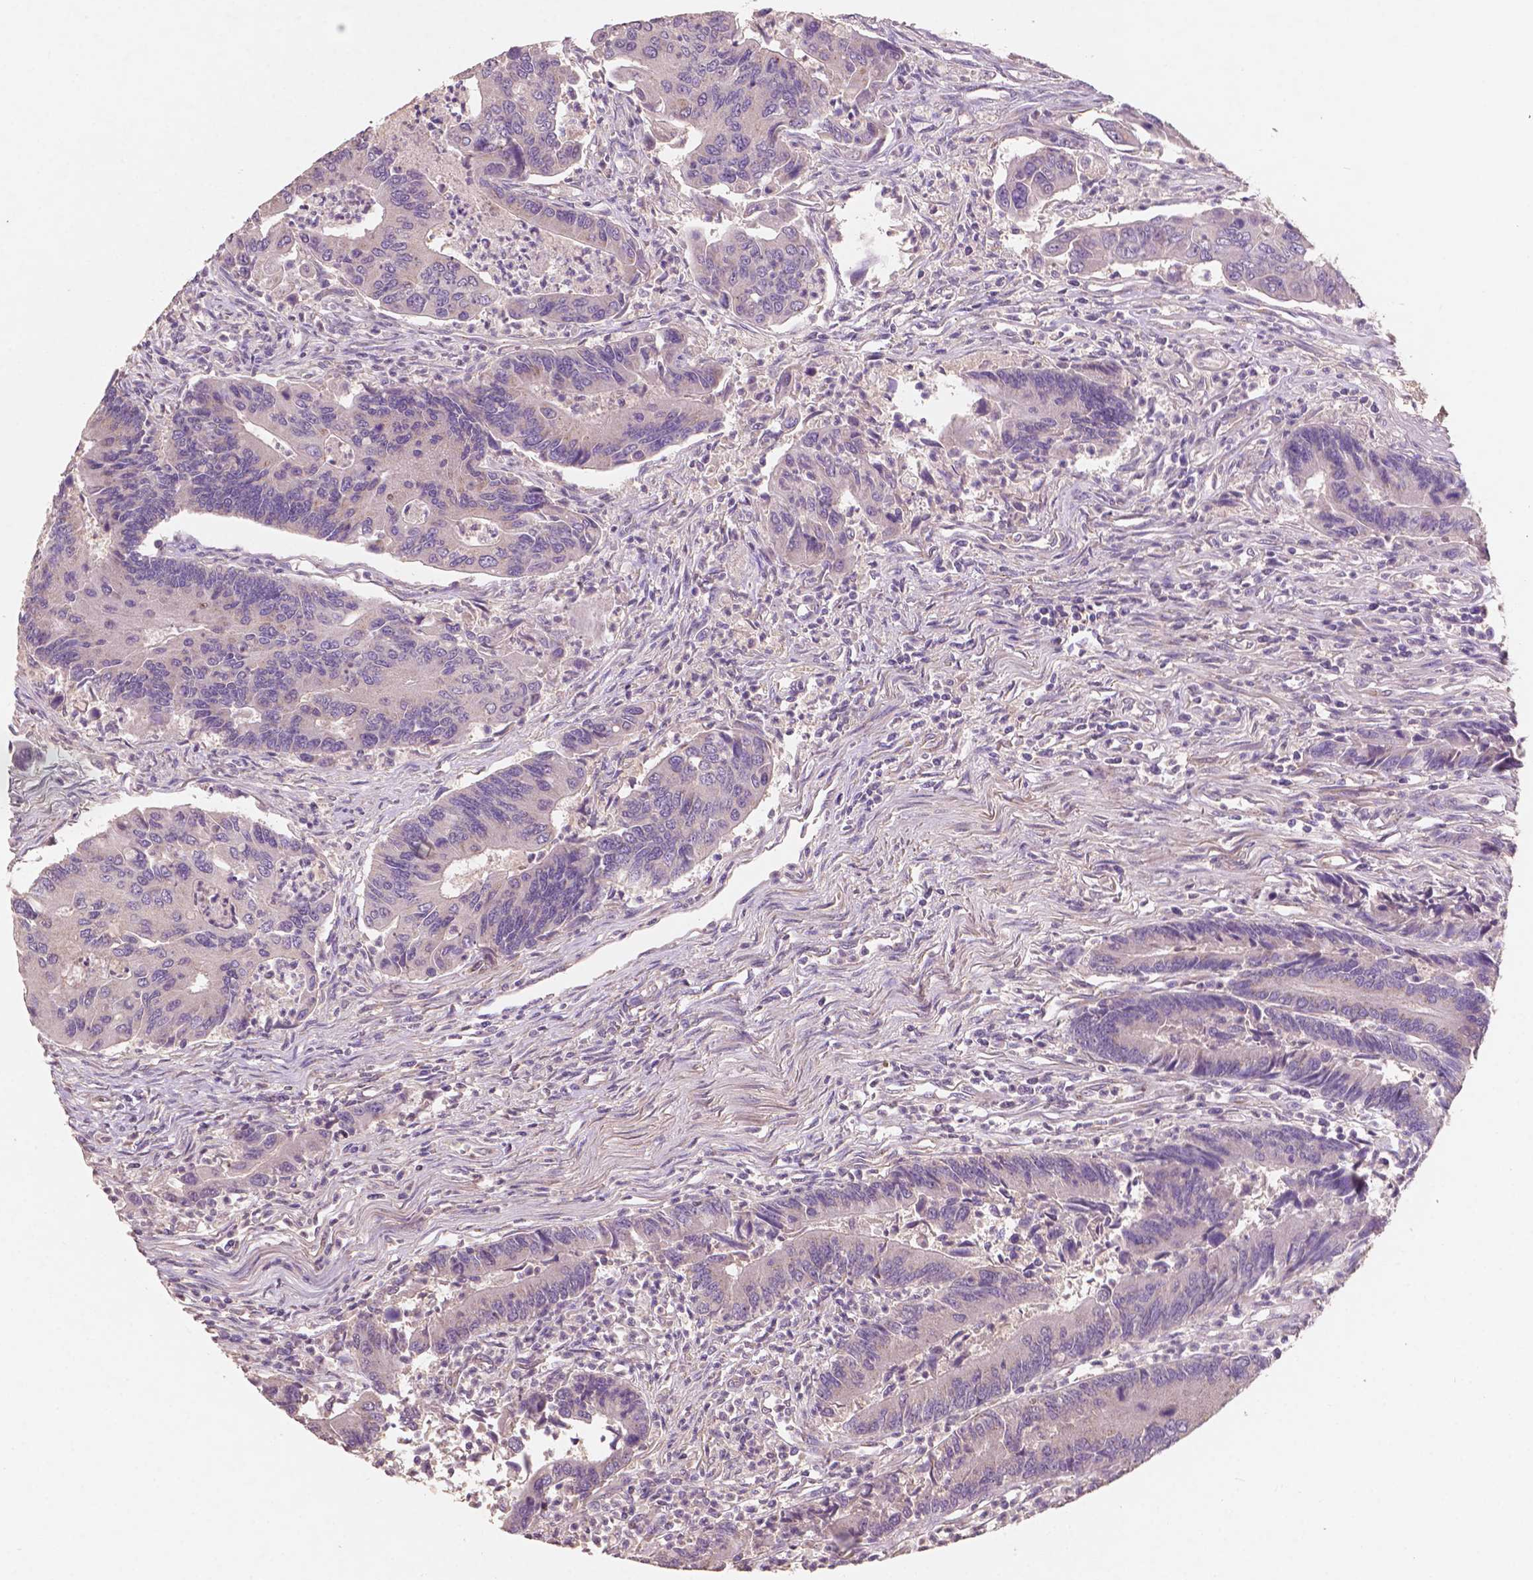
{"staining": {"intensity": "weak", "quantity": "<25%", "location": "cytoplasmic/membranous"}, "tissue": "colorectal cancer", "cell_type": "Tumor cells", "image_type": "cancer", "snomed": [{"axis": "morphology", "description": "Adenocarcinoma, NOS"}, {"axis": "topography", "description": "Colon"}], "caption": "A histopathology image of human colorectal cancer is negative for staining in tumor cells.", "gene": "CHPT1", "patient": {"sex": "female", "age": 67}}